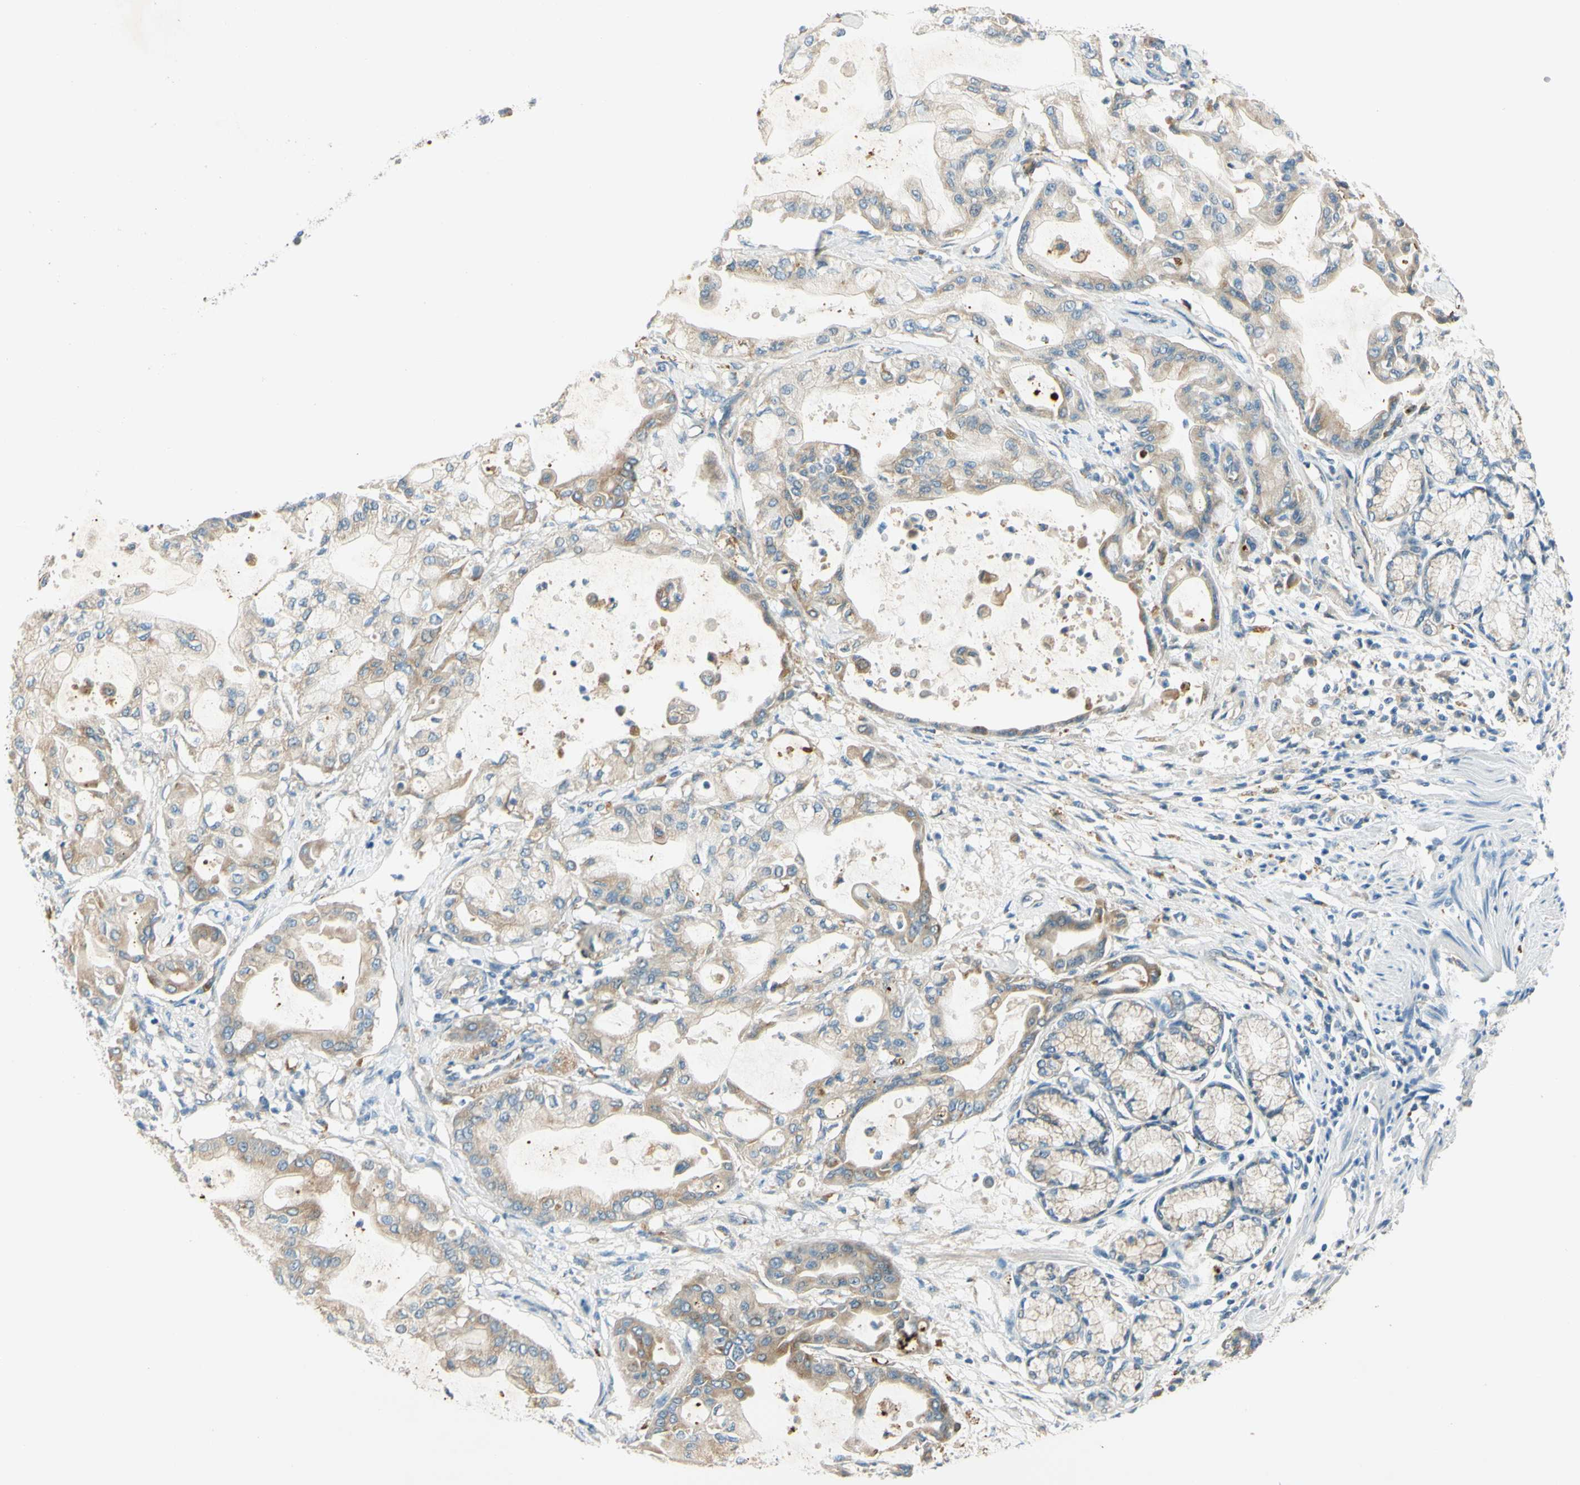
{"staining": {"intensity": "weak", "quantity": ">75%", "location": "cytoplasmic/membranous"}, "tissue": "pancreatic cancer", "cell_type": "Tumor cells", "image_type": "cancer", "snomed": [{"axis": "morphology", "description": "Adenocarcinoma, NOS"}, {"axis": "morphology", "description": "Adenocarcinoma, metastatic, NOS"}, {"axis": "topography", "description": "Lymph node"}, {"axis": "topography", "description": "Pancreas"}, {"axis": "topography", "description": "Duodenum"}], "caption": "A low amount of weak cytoplasmic/membranous staining is seen in approximately >75% of tumor cells in pancreatic adenocarcinoma tissue.", "gene": "LAMA3", "patient": {"sex": "female", "age": 64}}